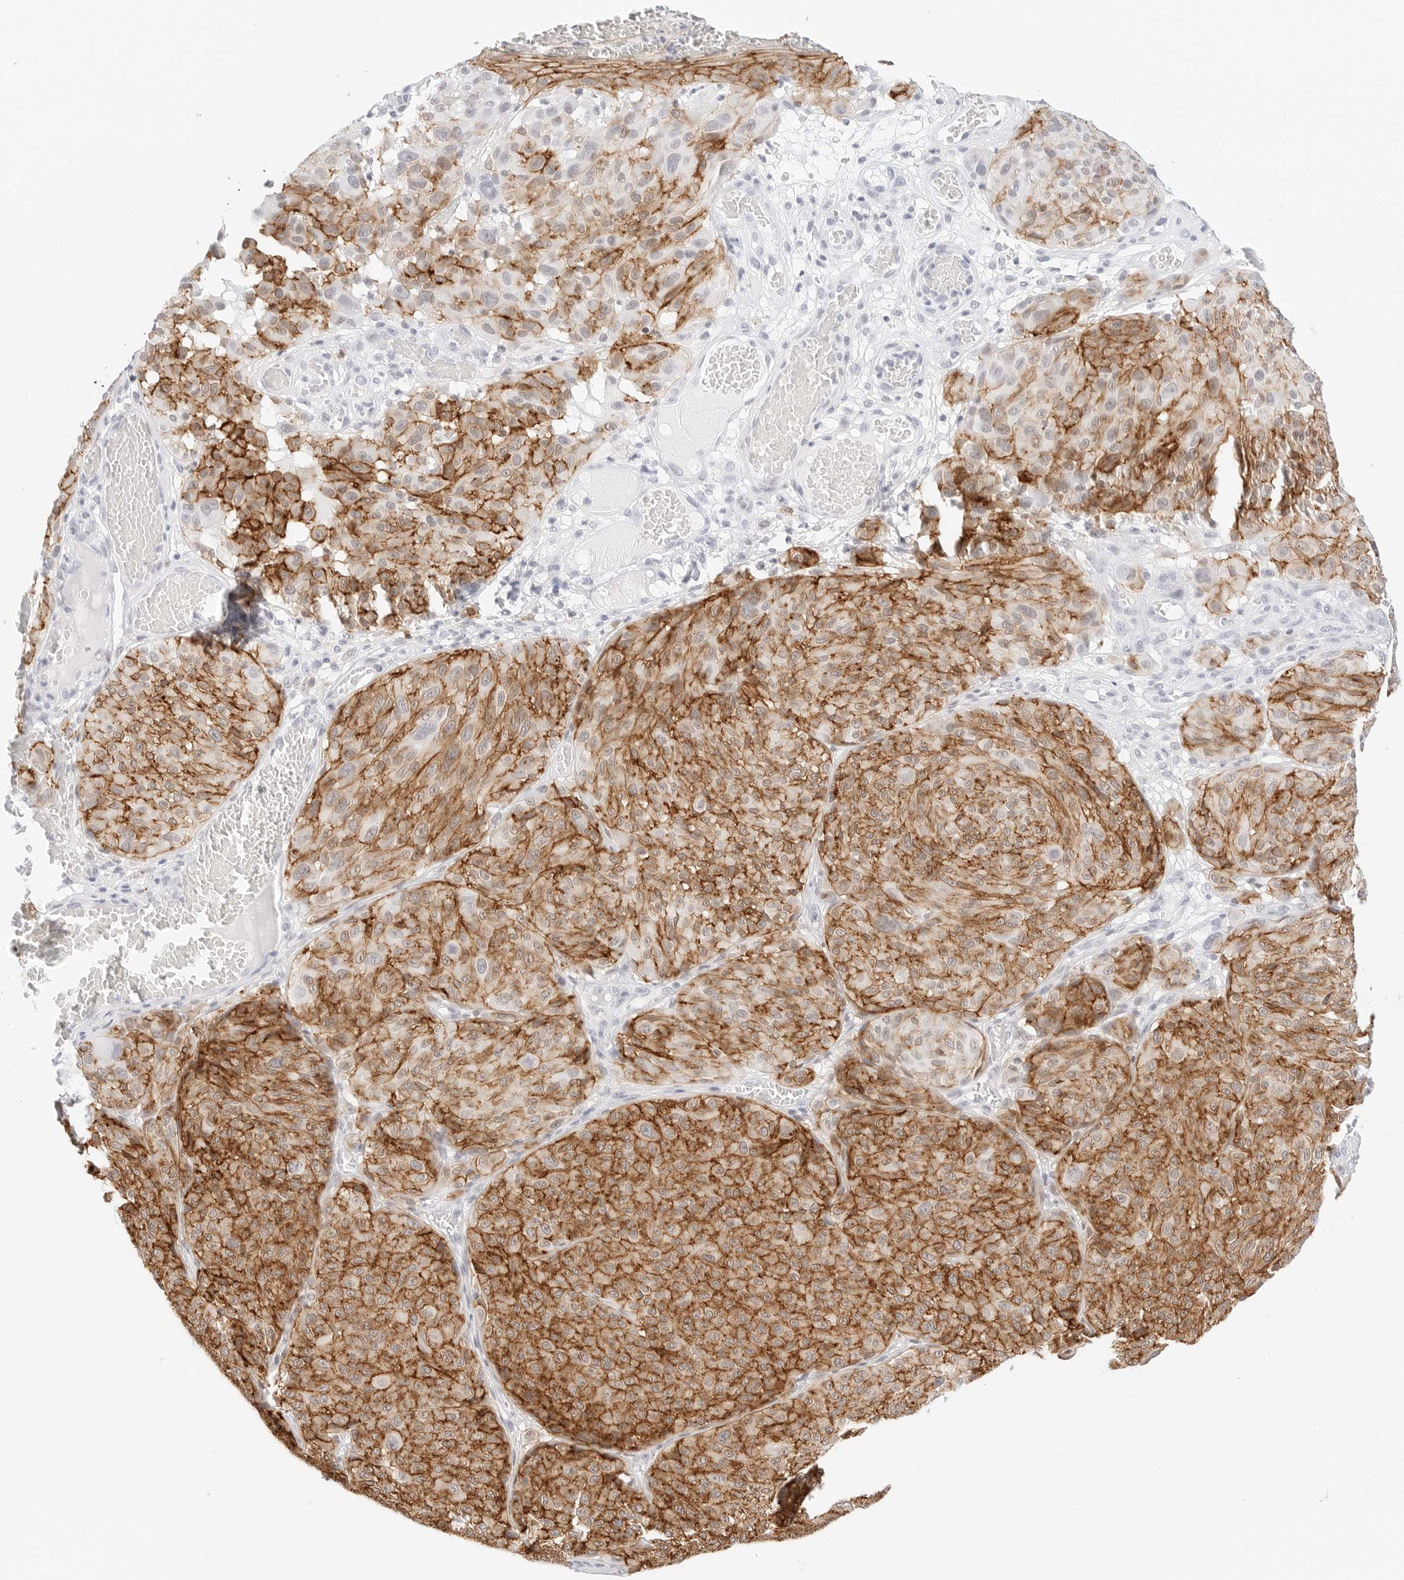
{"staining": {"intensity": "moderate", "quantity": ">75%", "location": "cytoplasmic/membranous"}, "tissue": "melanoma", "cell_type": "Tumor cells", "image_type": "cancer", "snomed": [{"axis": "morphology", "description": "Malignant melanoma, NOS"}, {"axis": "topography", "description": "Skin"}], "caption": "Malignant melanoma tissue shows moderate cytoplasmic/membranous positivity in approximately >75% of tumor cells", "gene": "CDH1", "patient": {"sex": "male", "age": 83}}